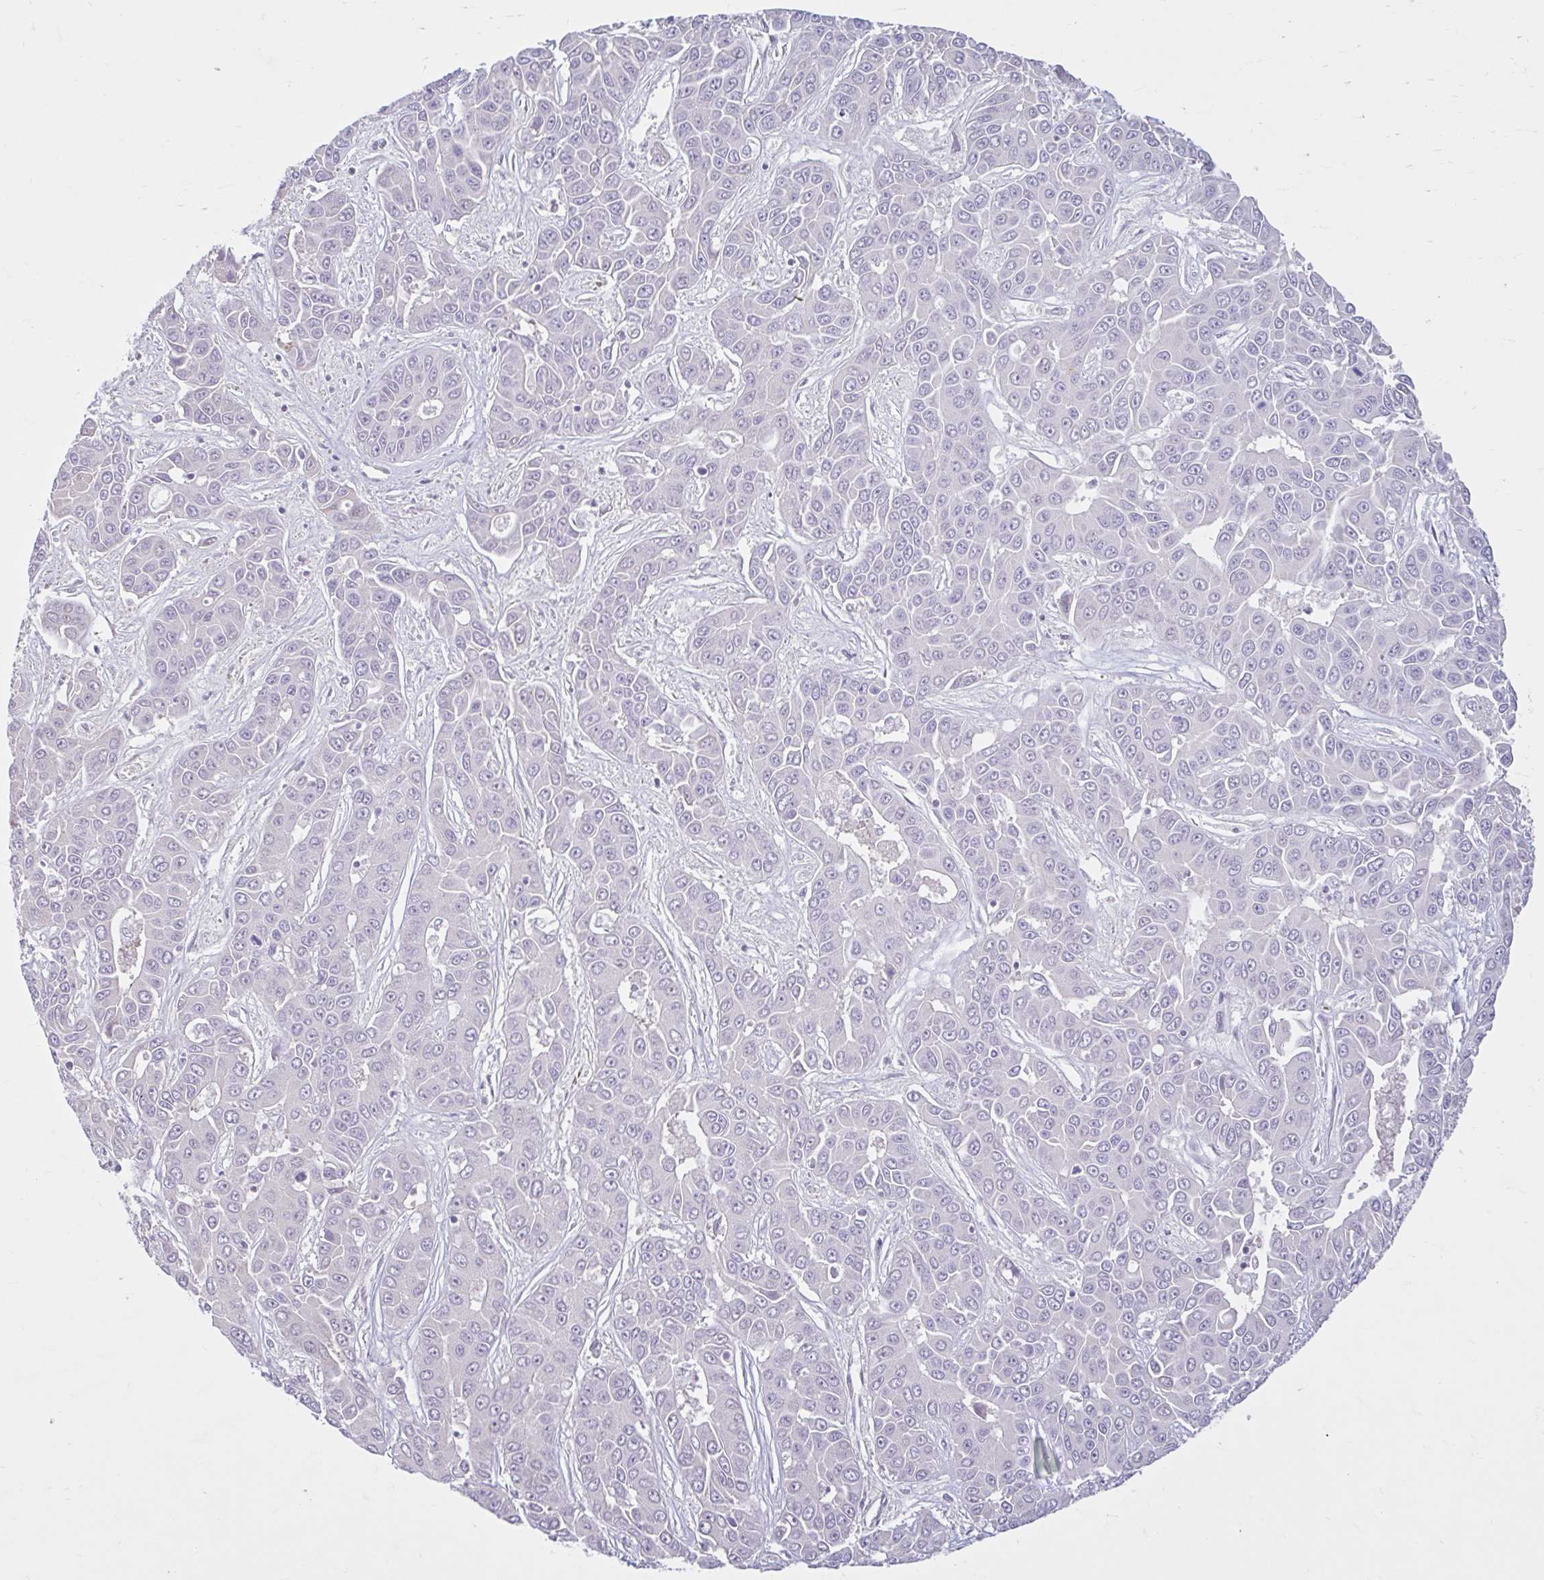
{"staining": {"intensity": "negative", "quantity": "none", "location": "none"}, "tissue": "liver cancer", "cell_type": "Tumor cells", "image_type": "cancer", "snomed": [{"axis": "morphology", "description": "Cholangiocarcinoma"}, {"axis": "topography", "description": "Liver"}], "caption": "The histopathology image demonstrates no significant positivity in tumor cells of liver cholangiocarcinoma. The staining is performed using DAB (3,3'-diaminobenzidine) brown chromogen with nuclei counter-stained in using hematoxylin.", "gene": "CDH19", "patient": {"sex": "female", "age": 52}}